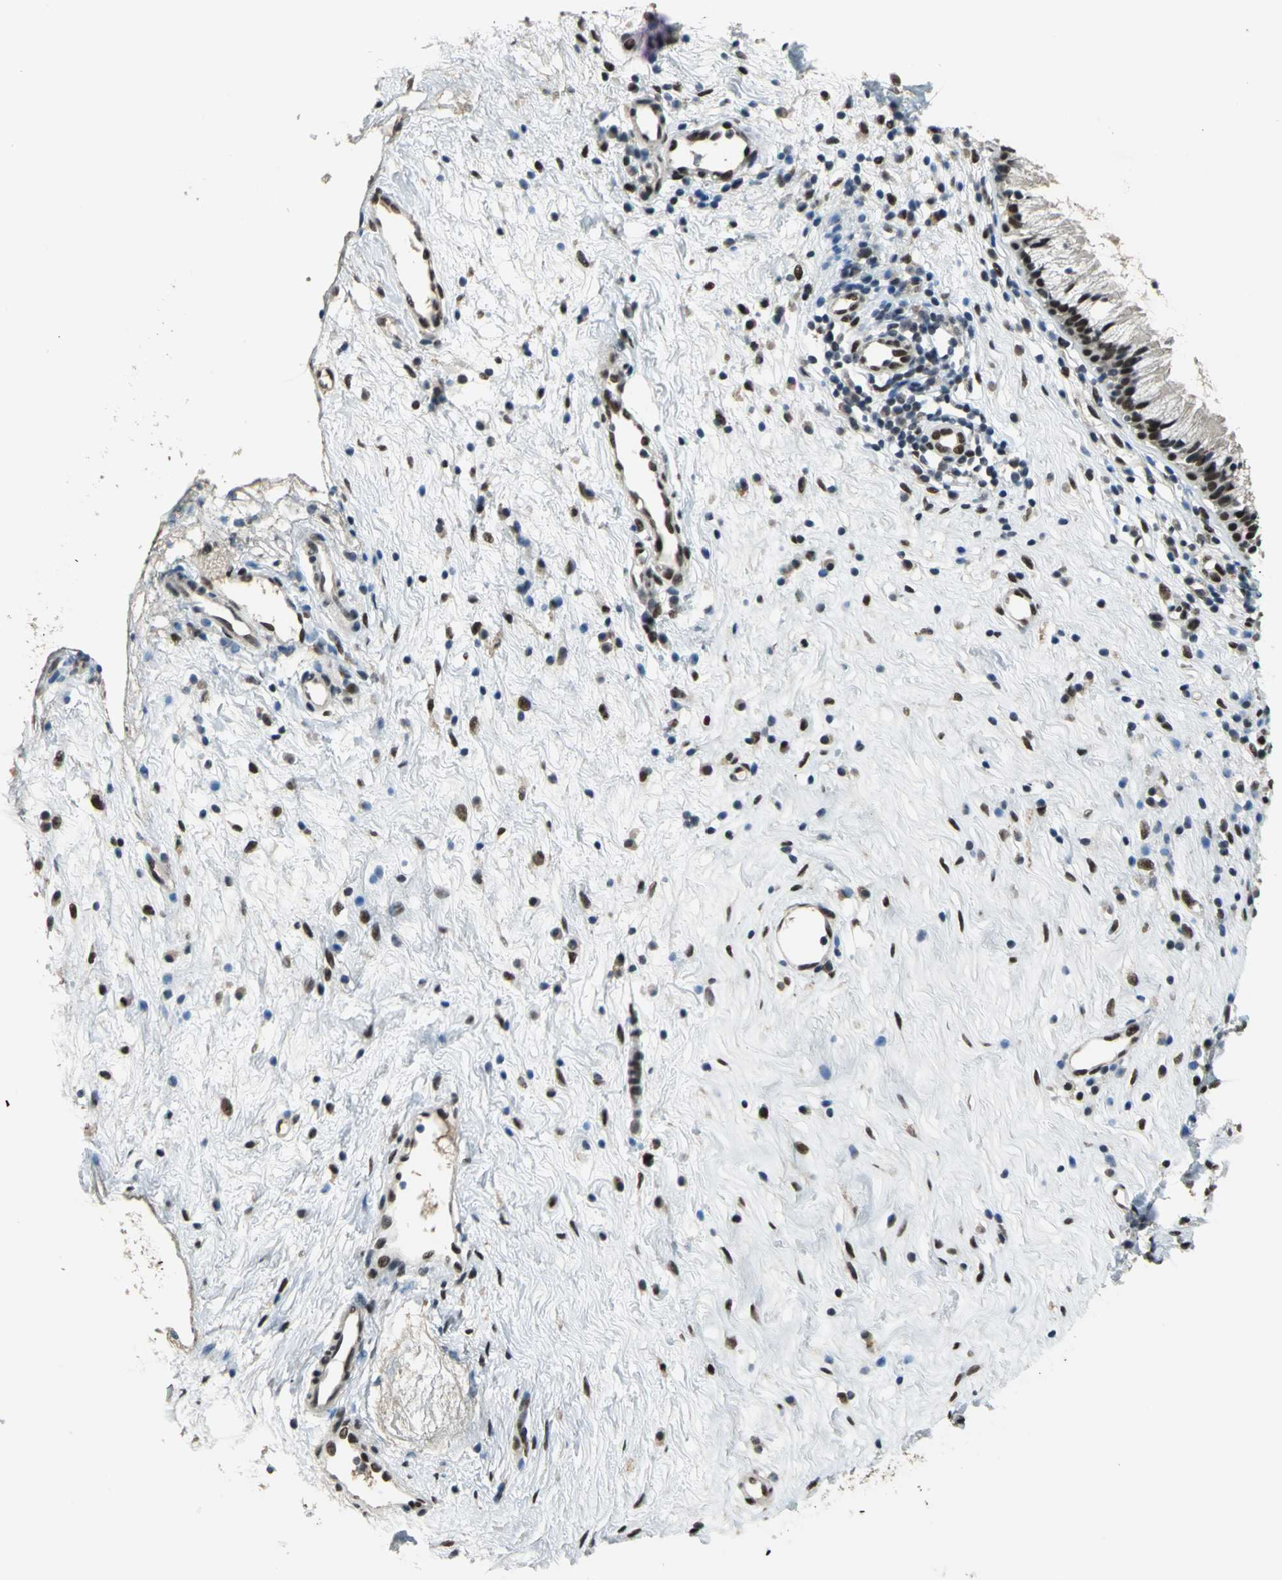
{"staining": {"intensity": "strong", "quantity": ">75%", "location": "nuclear"}, "tissue": "nasopharynx", "cell_type": "Respiratory epithelial cells", "image_type": "normal", "snomed": [{"axis": "morphology", "description": "Normal tissue, NOS"}, {"axis": "topography", "description": "Nasopharynx"}], "caption": "DAB immunohistochemical staining of normal human nasopharynx demonstrates strong nuclear protein positivity in approximately >75% of respiratory epithelial cells. The staining was performed using DAB to visualize the protein expression in brown, while the nuclei were stained in blue with hematoxylin (Magnification: 20x).", "gene": "ELF2", "patient": {"sex": "male", "age": 21}}